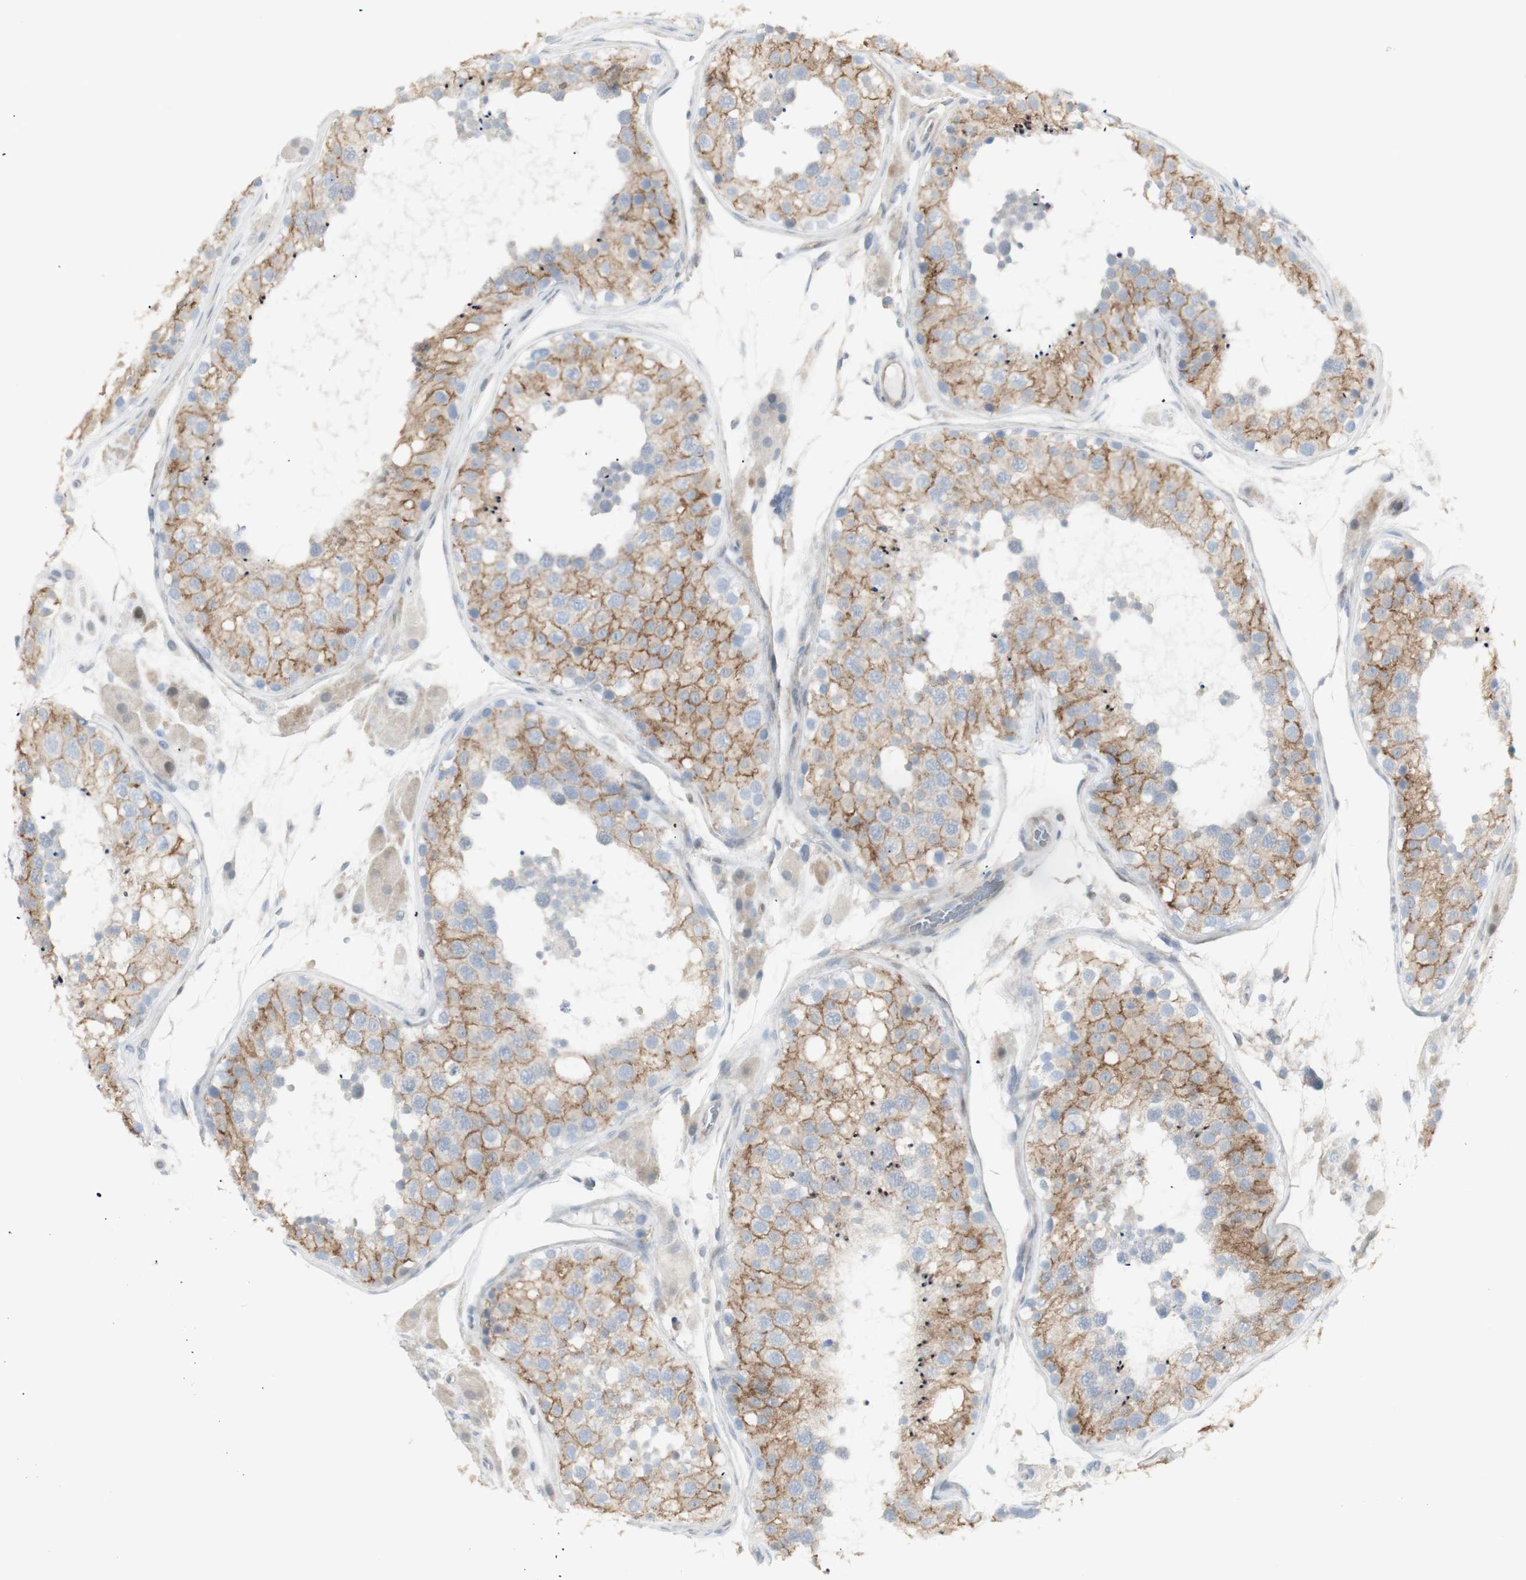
{"staining": {"intensity": "moderate", "quantity": ">75%", "location": "cytoplasmic/membranous"}, "tissue": "testis", "cell_type": "Cells in seminiferous ducts", "image_type": "normal", "snomed": [{"axis": "morphology", "description": "Normal tissue, NOS"}, {"axis": "topography", "description": "Testis"}], "caption": "Moderate cytoplasmic/membranous protein expression is seen in approximately >75% of cells in seminiferous ducts in testis.", "gene": "NDST4", "patient": {"sex": "male", "age": 26}}